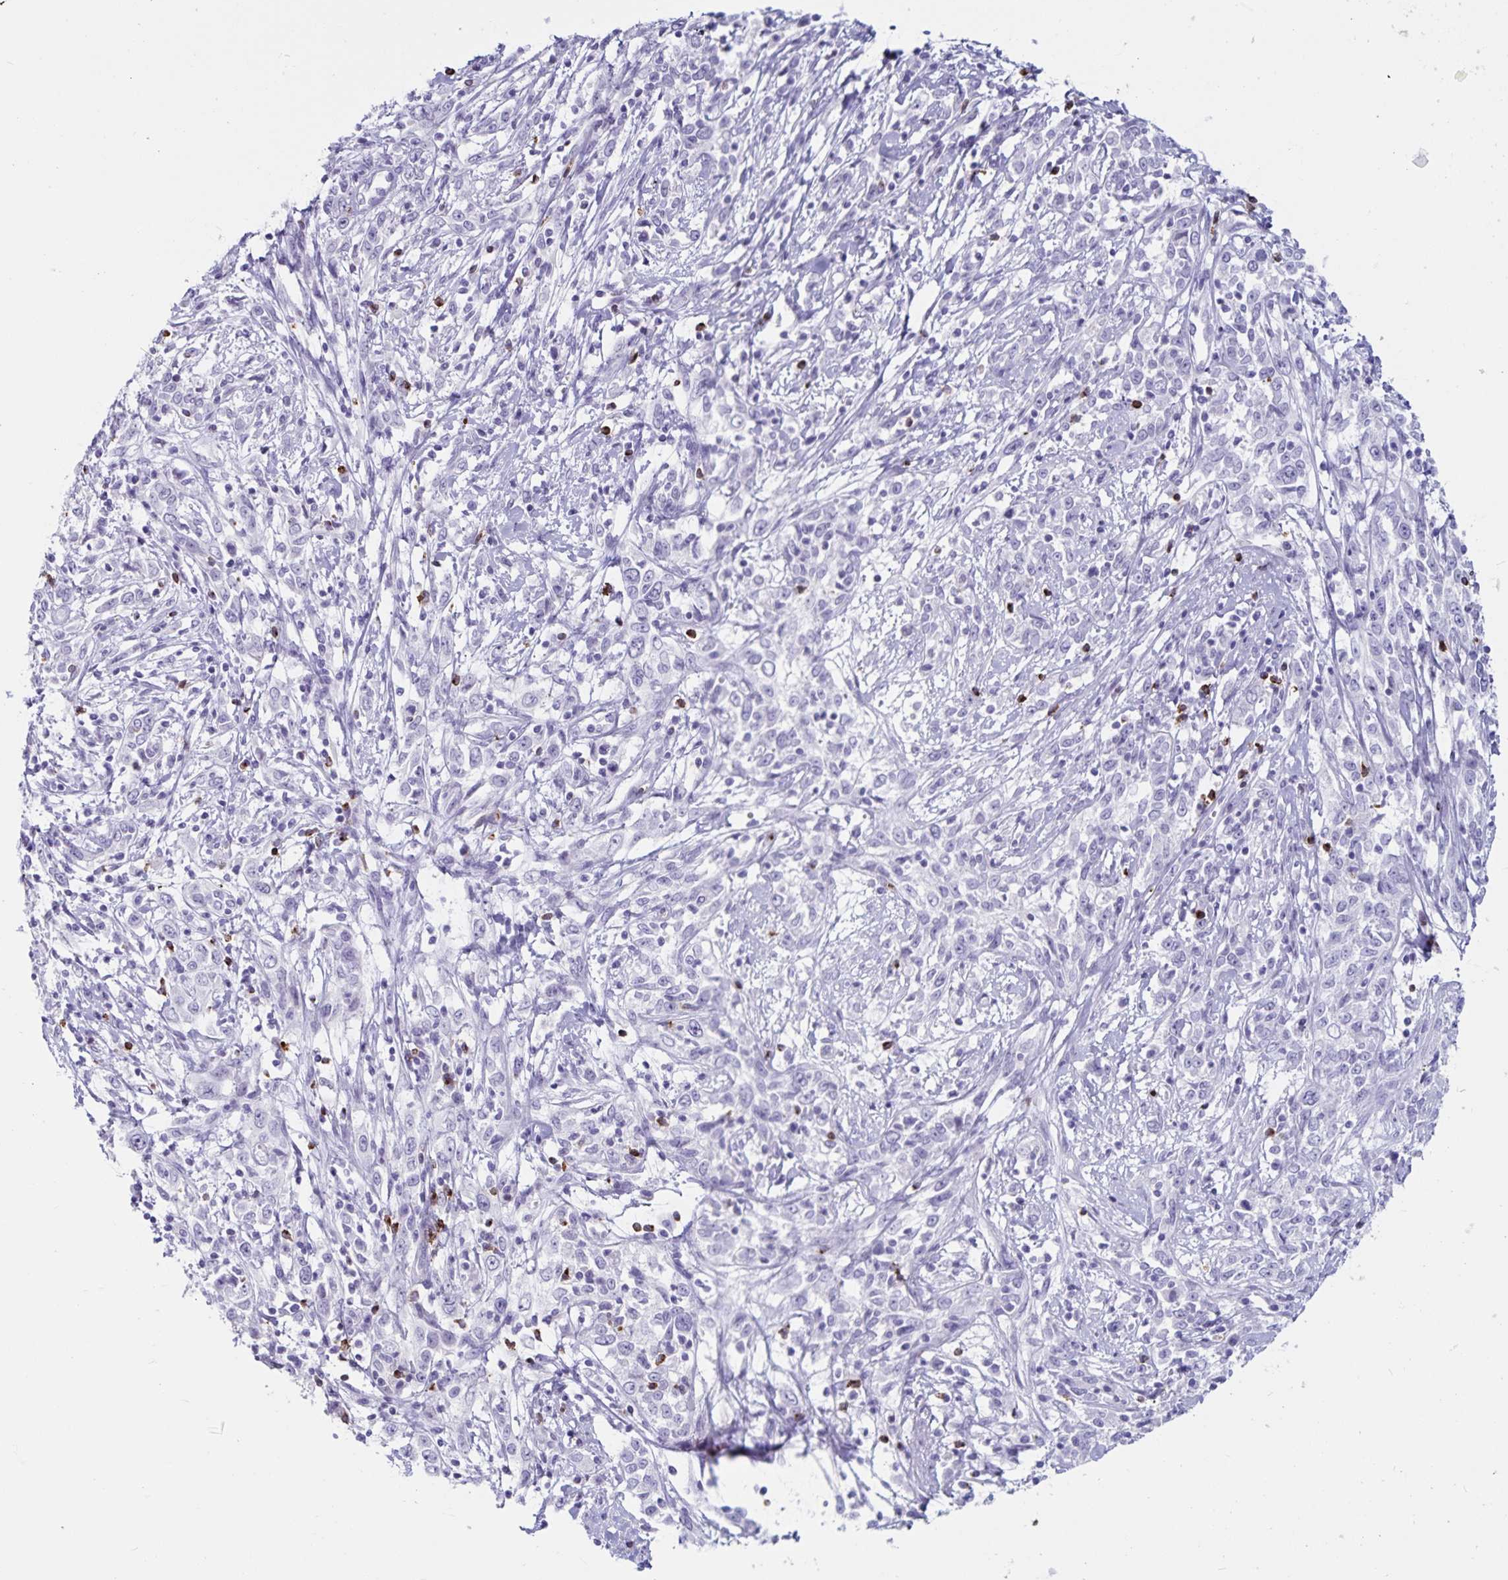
{"staining": {"intensity": "negative", "quantity": "none", "location": "none"}, "tissue": "cervical cancer", "cell_type": "Tumor cells", "image_type": "cancer", "snomed": [{"axis": "morphology", "description": "Adenocarcinoma, NOS"}, {"axis": "topography", "description": "Cervix"}], "caption": "Cervical cancer was stained to show a protein in brown. There is no significant expression in tumor cells. (DAB (3,3'-diaminobenzidine) immunohistochemistry (IHC) with hematoxylin counter stain).", "gene": "GNLY", "patient": {"sex": "female", "age": 40}}